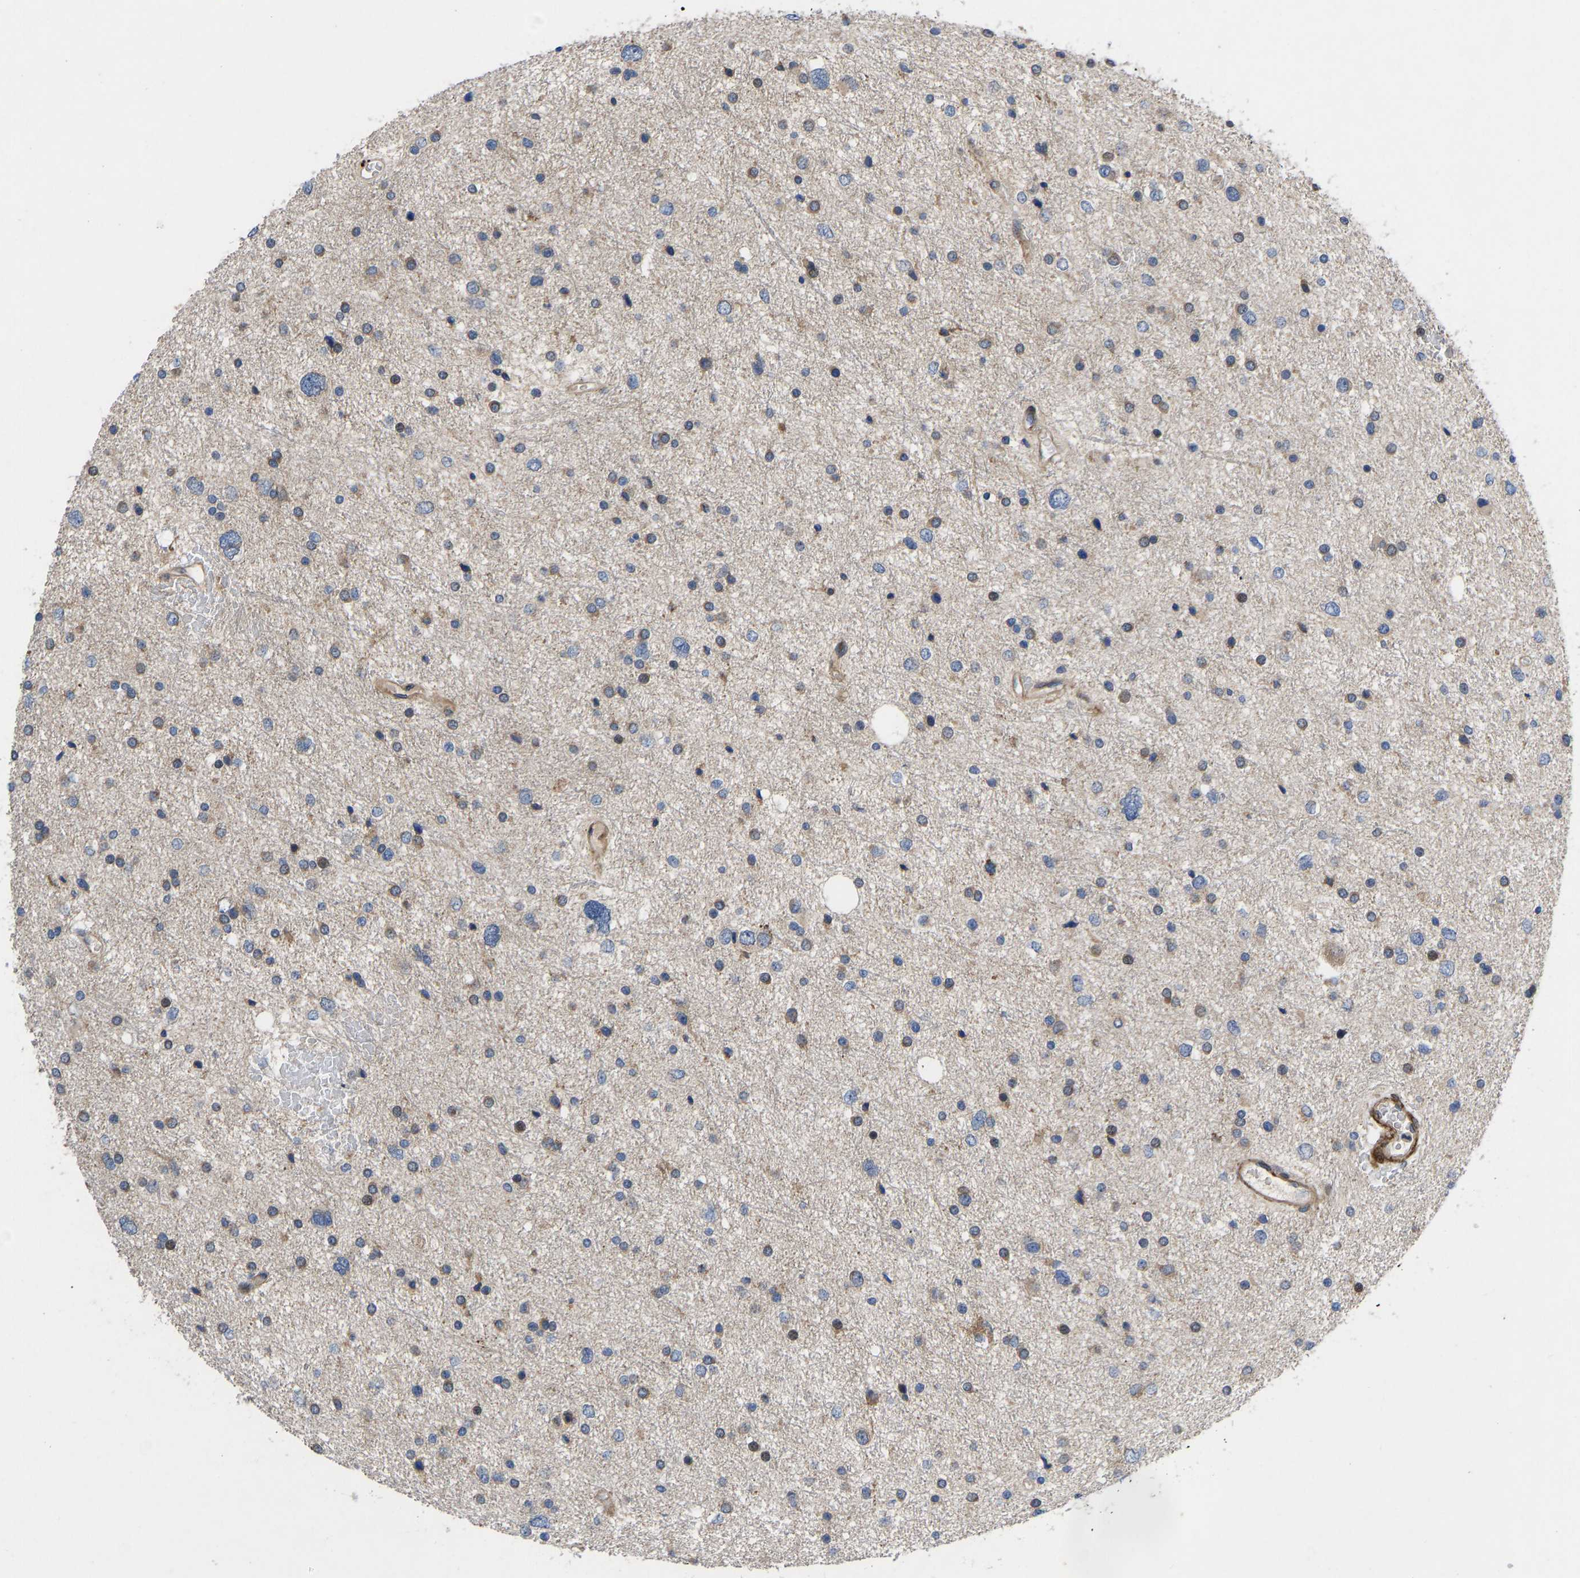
{"staining": {"intensity": "weak", "quantity": "<25%", "location": "cytoplasmic/membranous"}, "tissue": "glioma", "cell_type": "Tumor cells", "image_type": "cancer", "snomed": [{"axis": "morphology", "description": "Glioma, malignant, Low grade"}, {"axis": "topography", "description": "Brain"}], "caption": "A high-resolution image shows immunohistochemistry staining of glioma, which shows no significant staining in tumor cells.", "gene": "TMEM38B", "patient": {"sex": "female", "age": 37}}